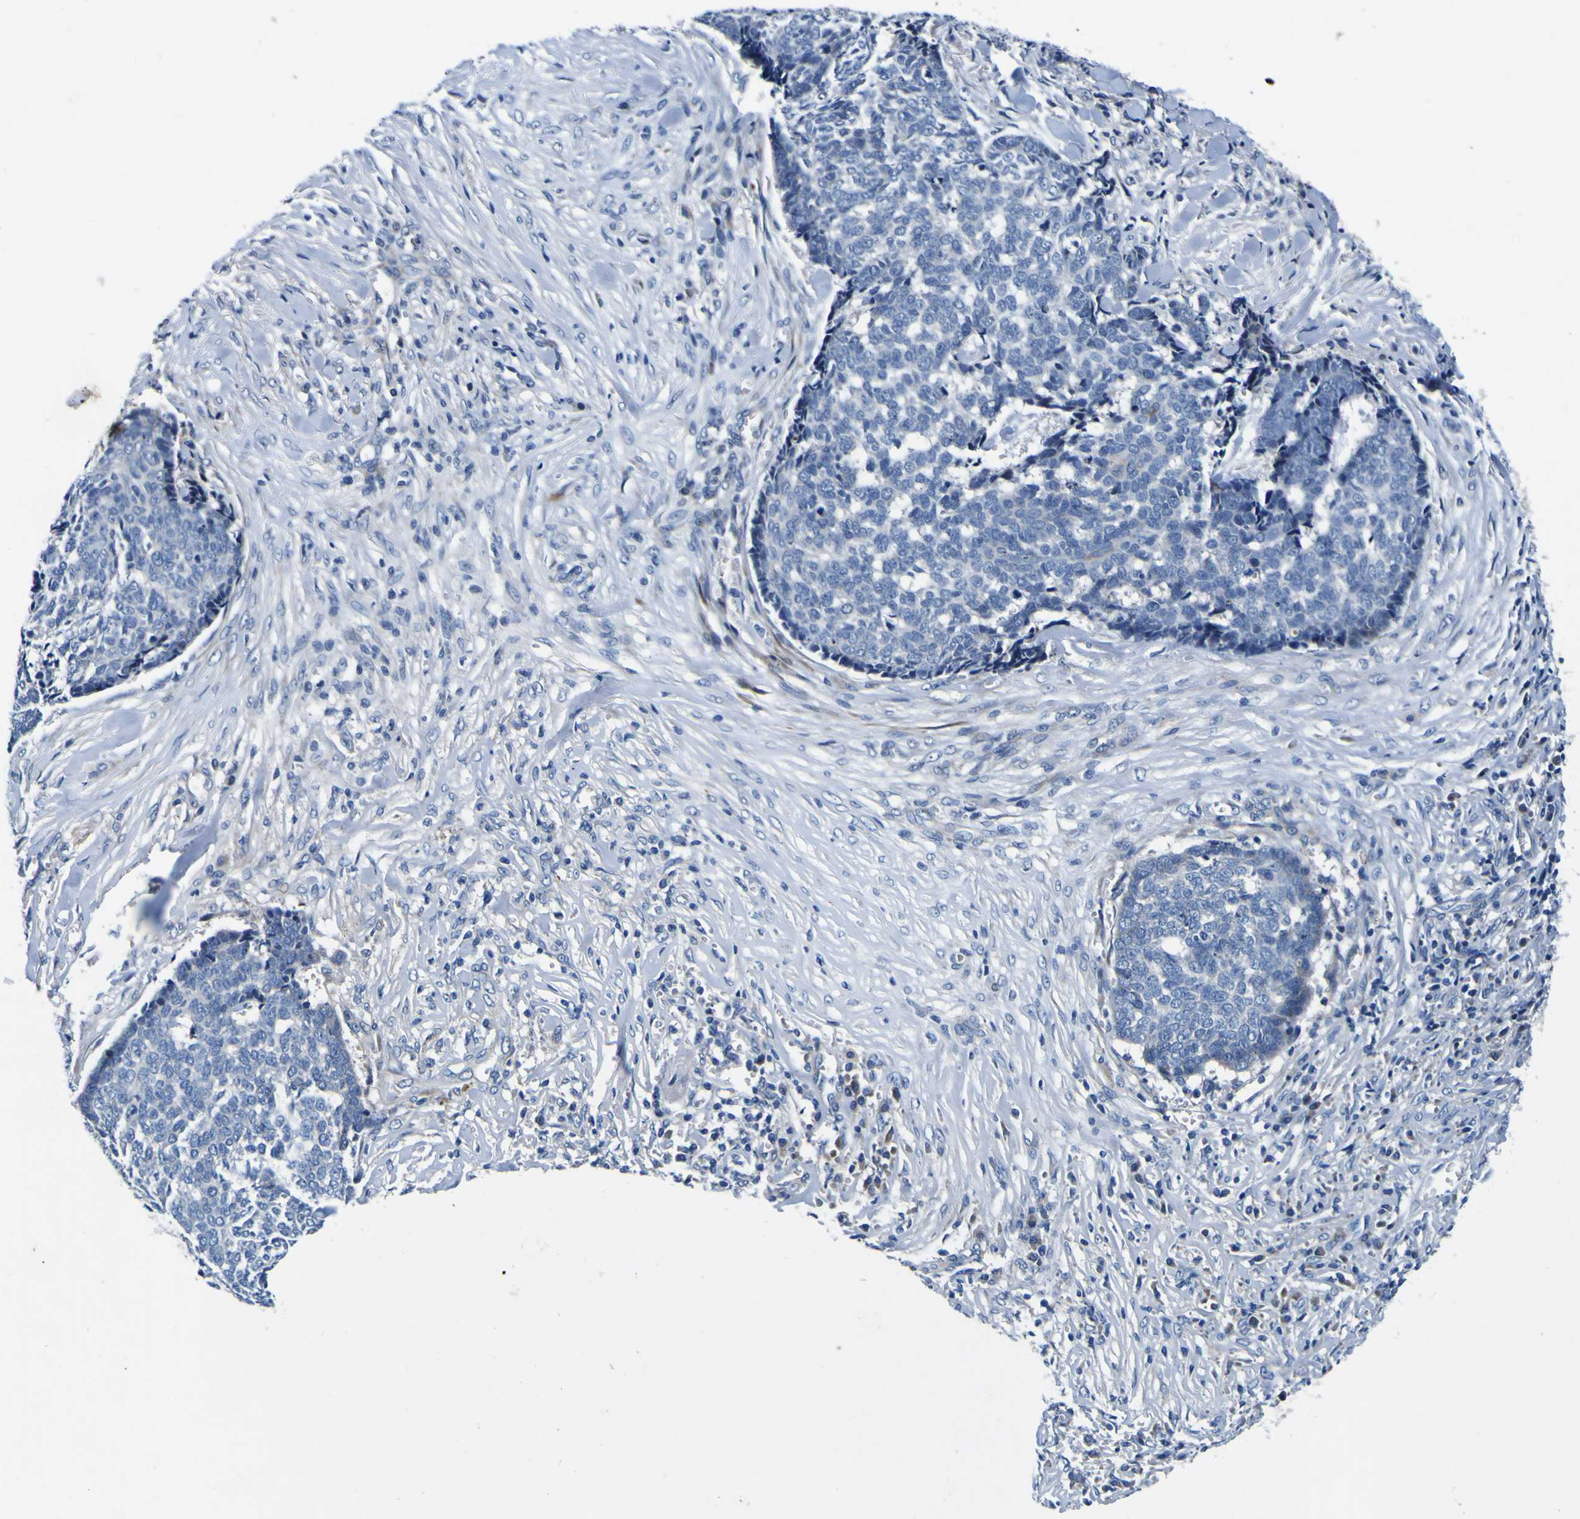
{"staining": {"intensity": "negative", "quantity": "none", "location": "none"}, "tissue": "skin cancer", "cell_type": "Tumor cells", "image_type": "cancer", "snomed": [{"axis": "morphology", "description": "Basal cell carcinoma"}, {"axis": "topography", "description": "Skin"}], "caption": "DAB (3,3'-diaminobenzidine) immunohistochemical staining of human skin basal cell carcinoma reveals no significant positivity in tumor cells.", "gene": "AGAP3", "patient": {"sex": "male", "age": 84}}